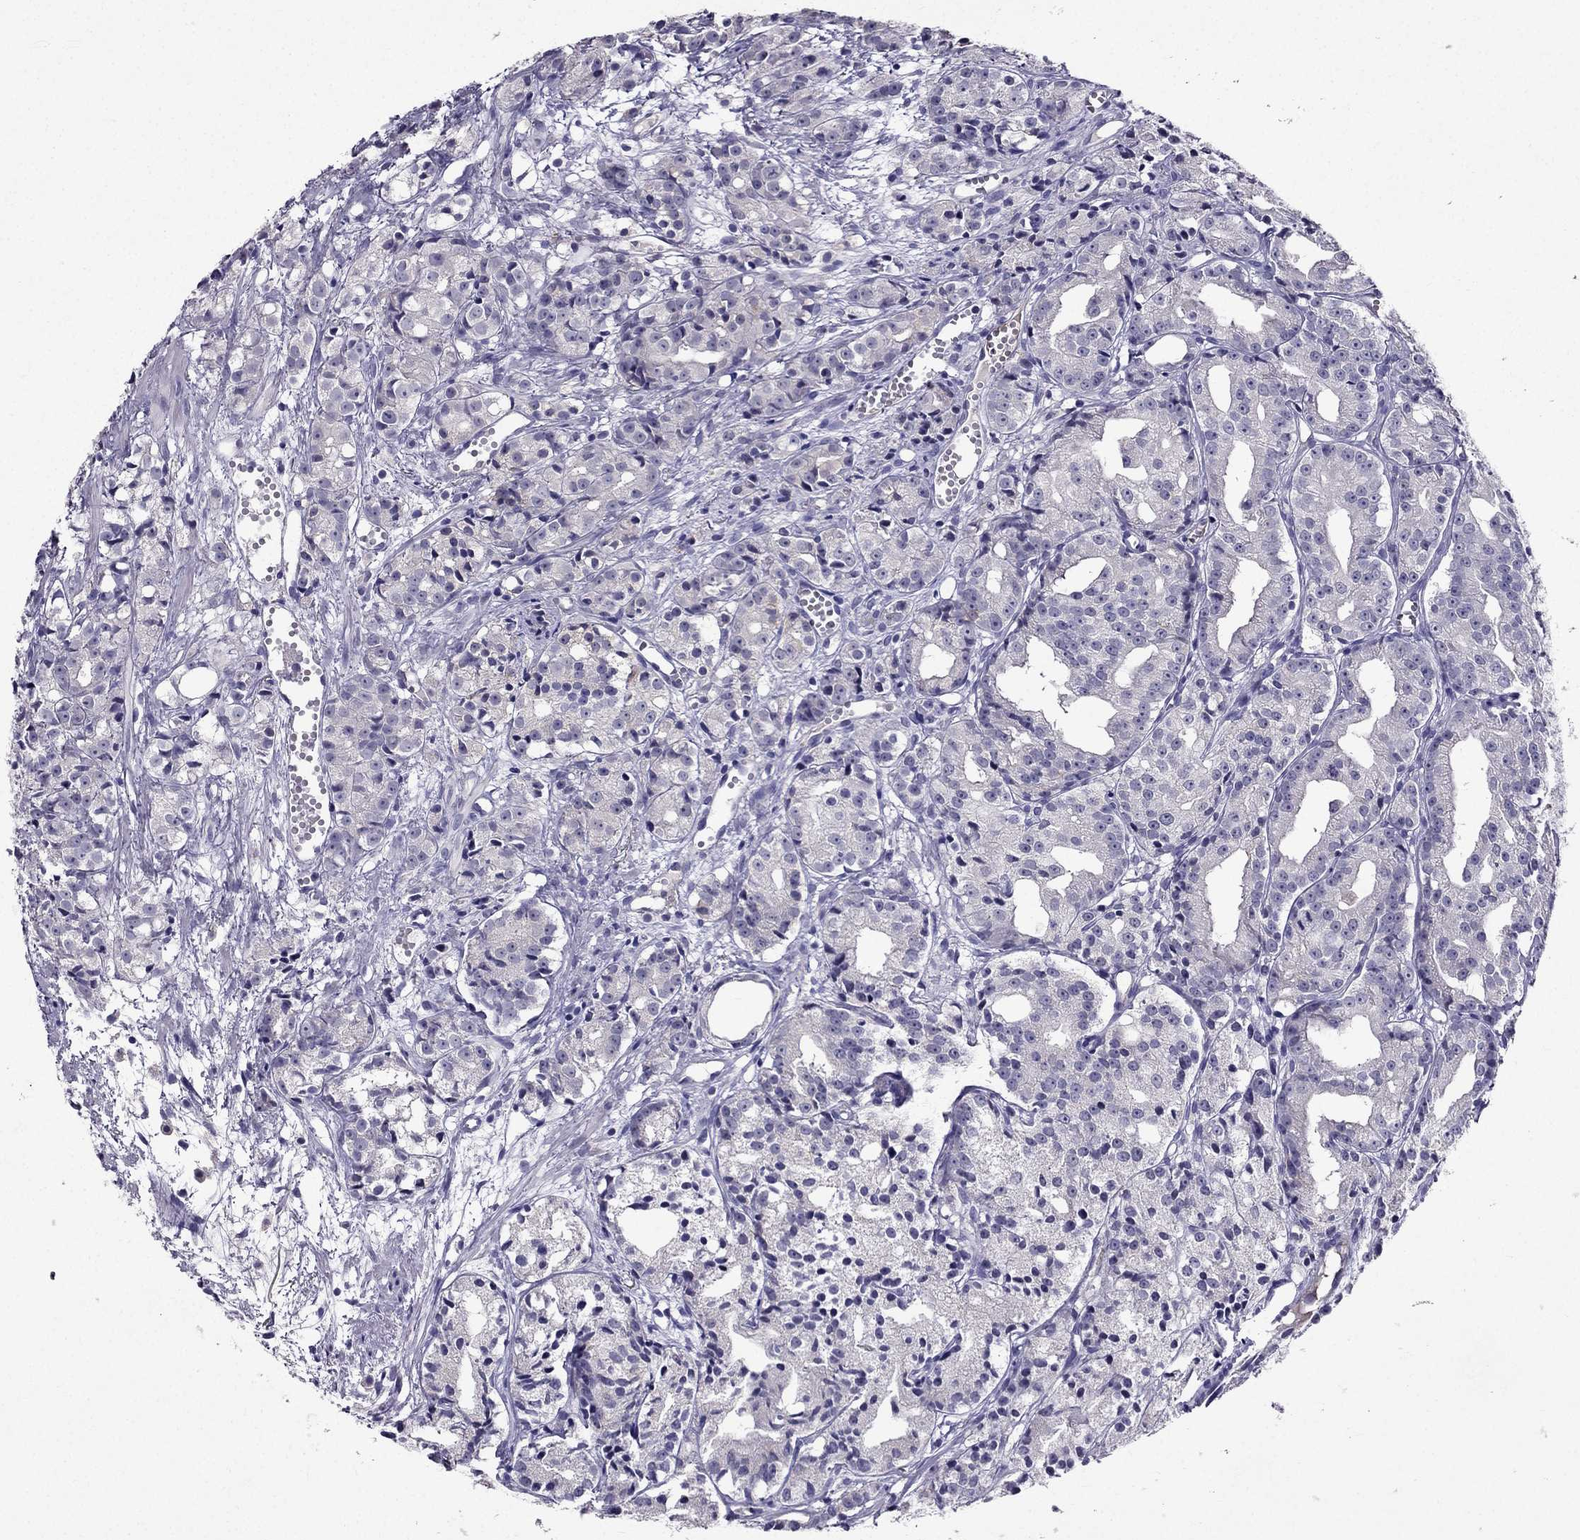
{"staining": {"intensity": "negative", "quantity": "none", "location": "none"}, "tissue": "prostate cancer", "cell_type": "Tumor cells", "image_type": "cancer", "snomed": [{"axis": "morphology", "description": "Adenocarcinoma, Medium grade"}, {"axis": "topography", "description": "Prostate"}], "caption": "A high-resolution image shows IHC staining of prostate cancer (adenocarcinoma (medium-grade)), which displays no significant staining in tumor cells. (Brightfield microscopy of DAB immunohistochemistry (IHC) at high magnification).", "gene": "DUSP15", "patient": {"sex": "male", "age": 74}}